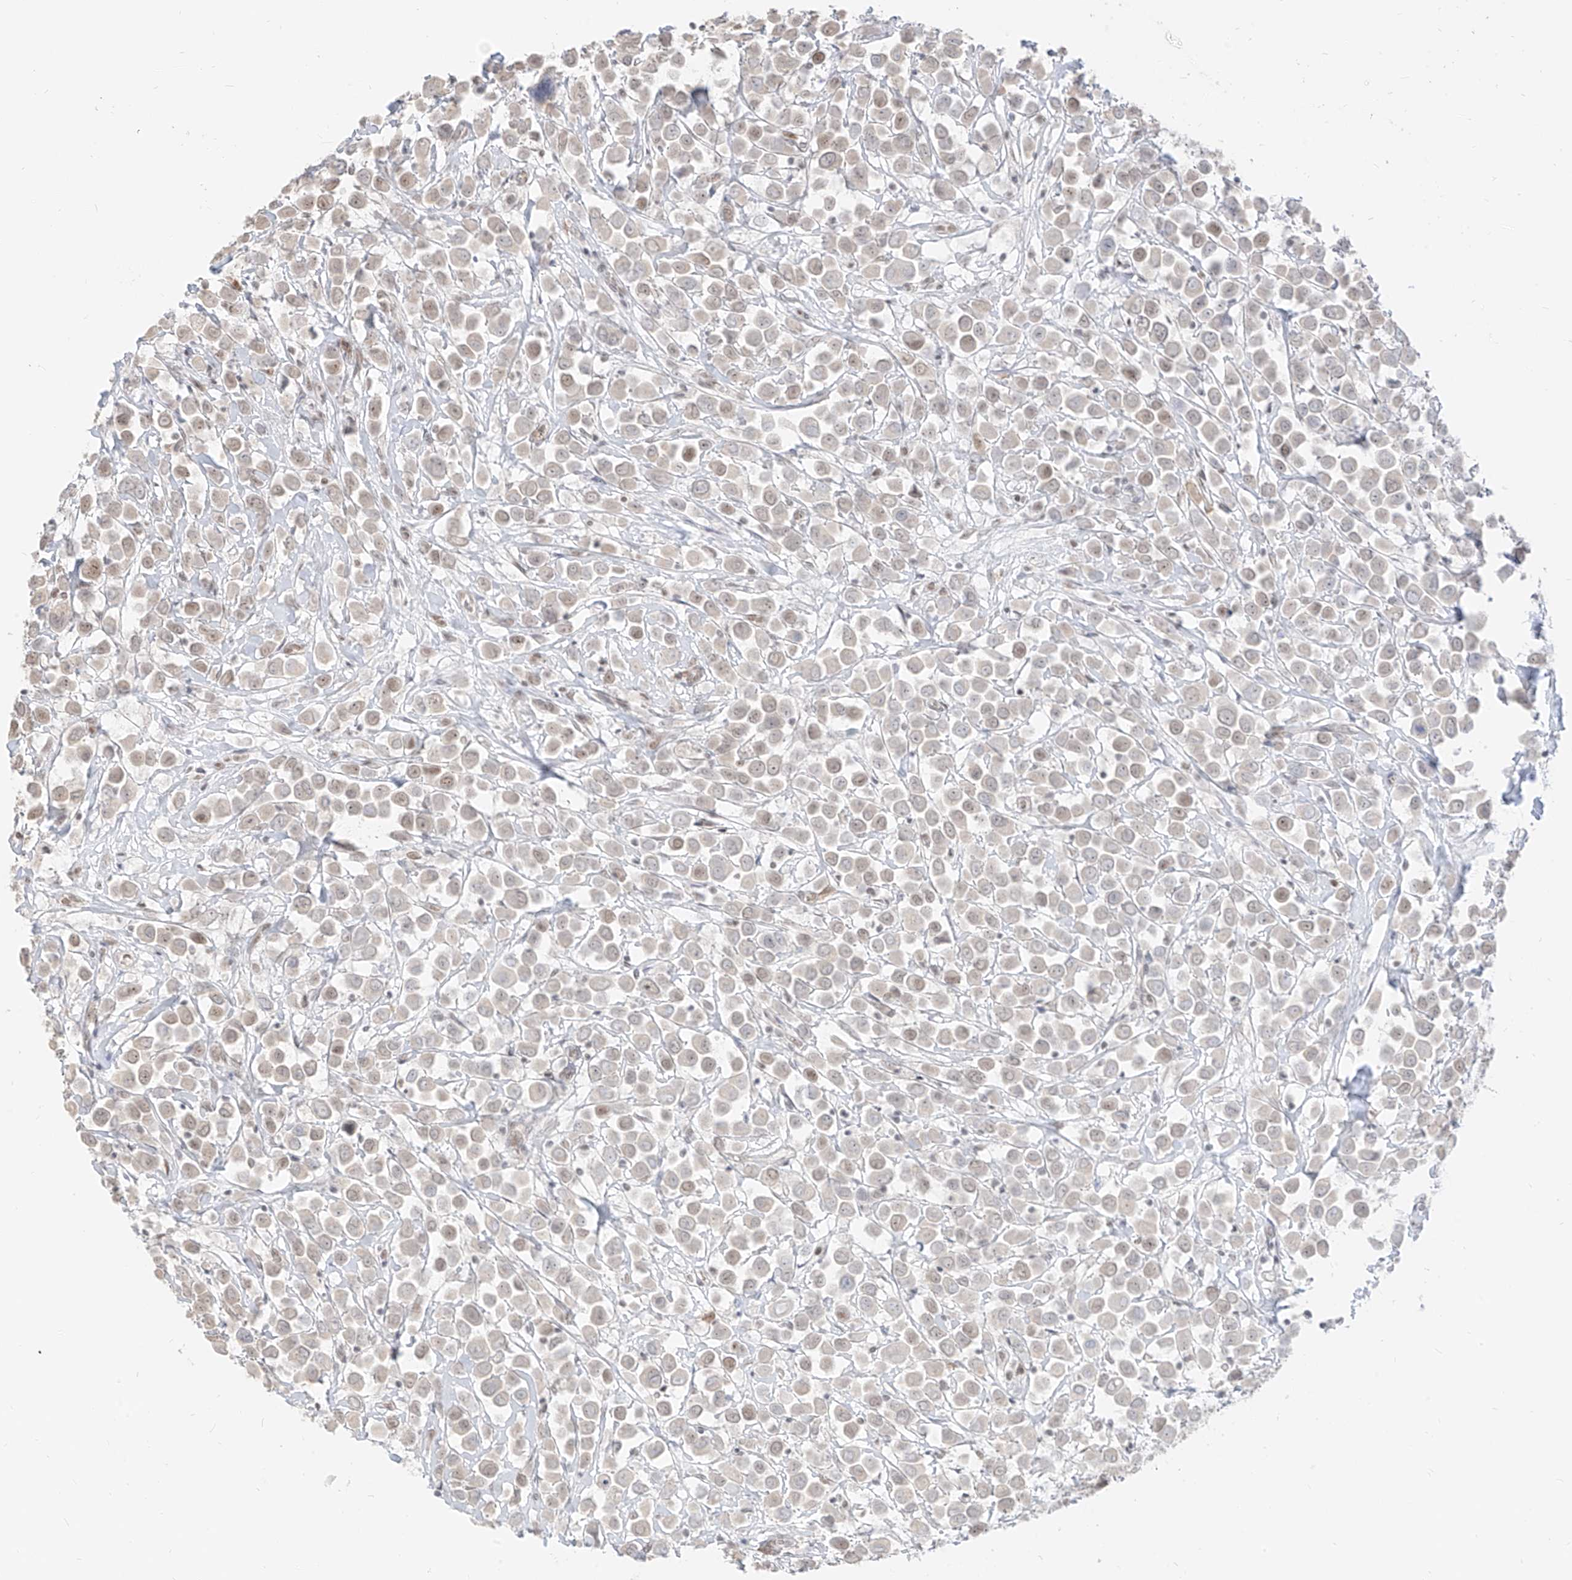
{"staining": {"intensity": "weak", "quantity": "<25%", "location": "nuclear"}, "tissue": "breast cancer", "cell_type": "Tumor cells", "image_type": "cancer", "snomed": [{"axis": "morphology", "description": "Duct carcinoma"}, {"axis": "topography", "description": "Breast"}], "caption": "The image exhibits no significant positivity in tumor cells of breast cancer.", "gene": "SUPT5H", "patient": {"sex": "female", "age": 61}}